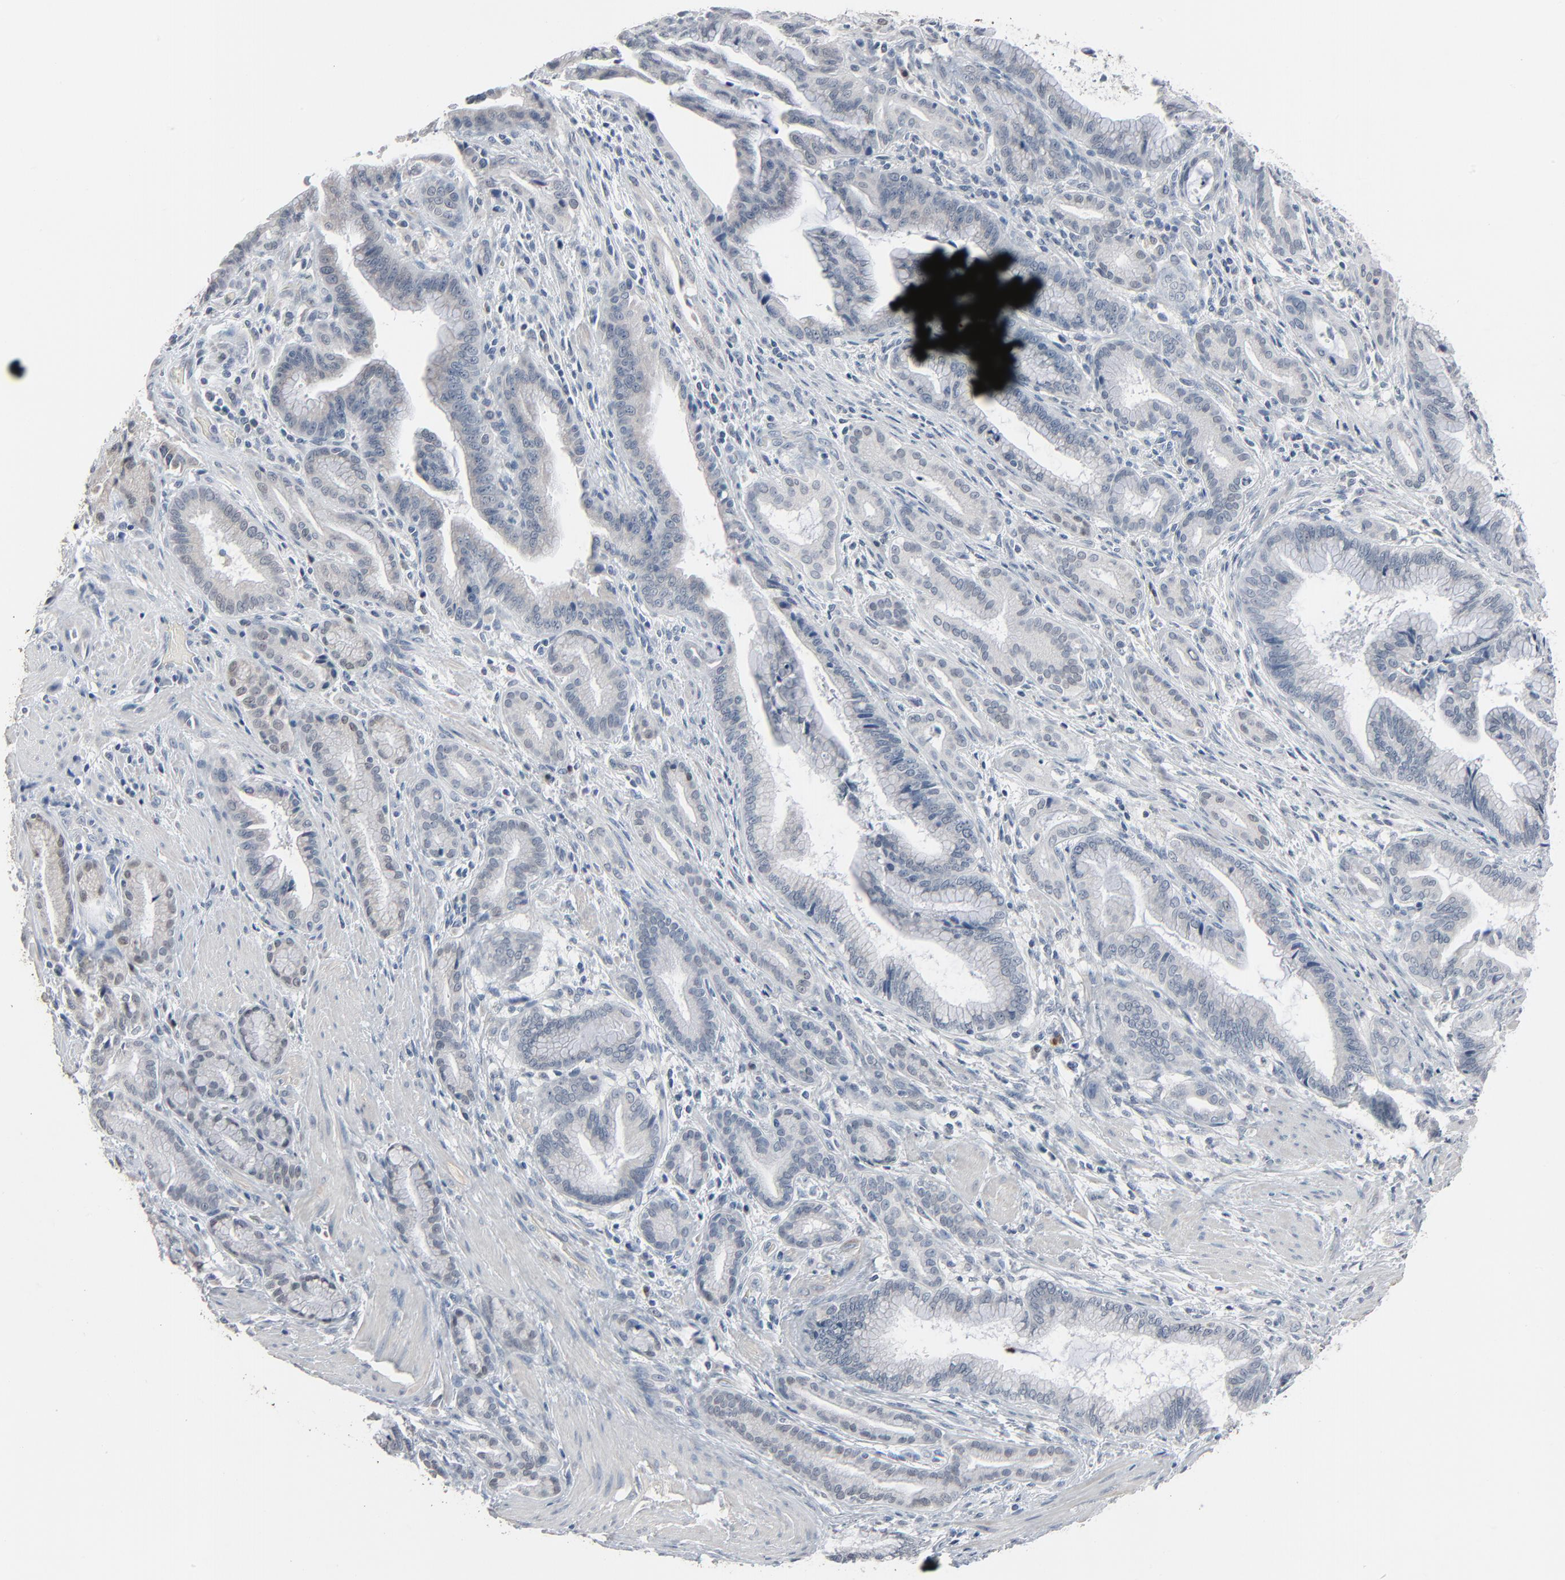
{"staining": {"intensity": "weak", "quantity": "<25%", "location": "cytoplasmic/membranous"}, "tissue": "pancreatic cancer", "cell_type": "Tumor cells", "image_type": "cancer", "snomed": [{"axis": "morphology", "description": "Adenocarcinoma, NOS"}, {"axis": "topography", "description": "Pancreas"}], "caption": "Histopathology image shows no significant protein staining in tumor cells of pancreatic adenocarcinoma.", "gene": "SAGE1", "patient": {"sex": "female", "age": 64}}